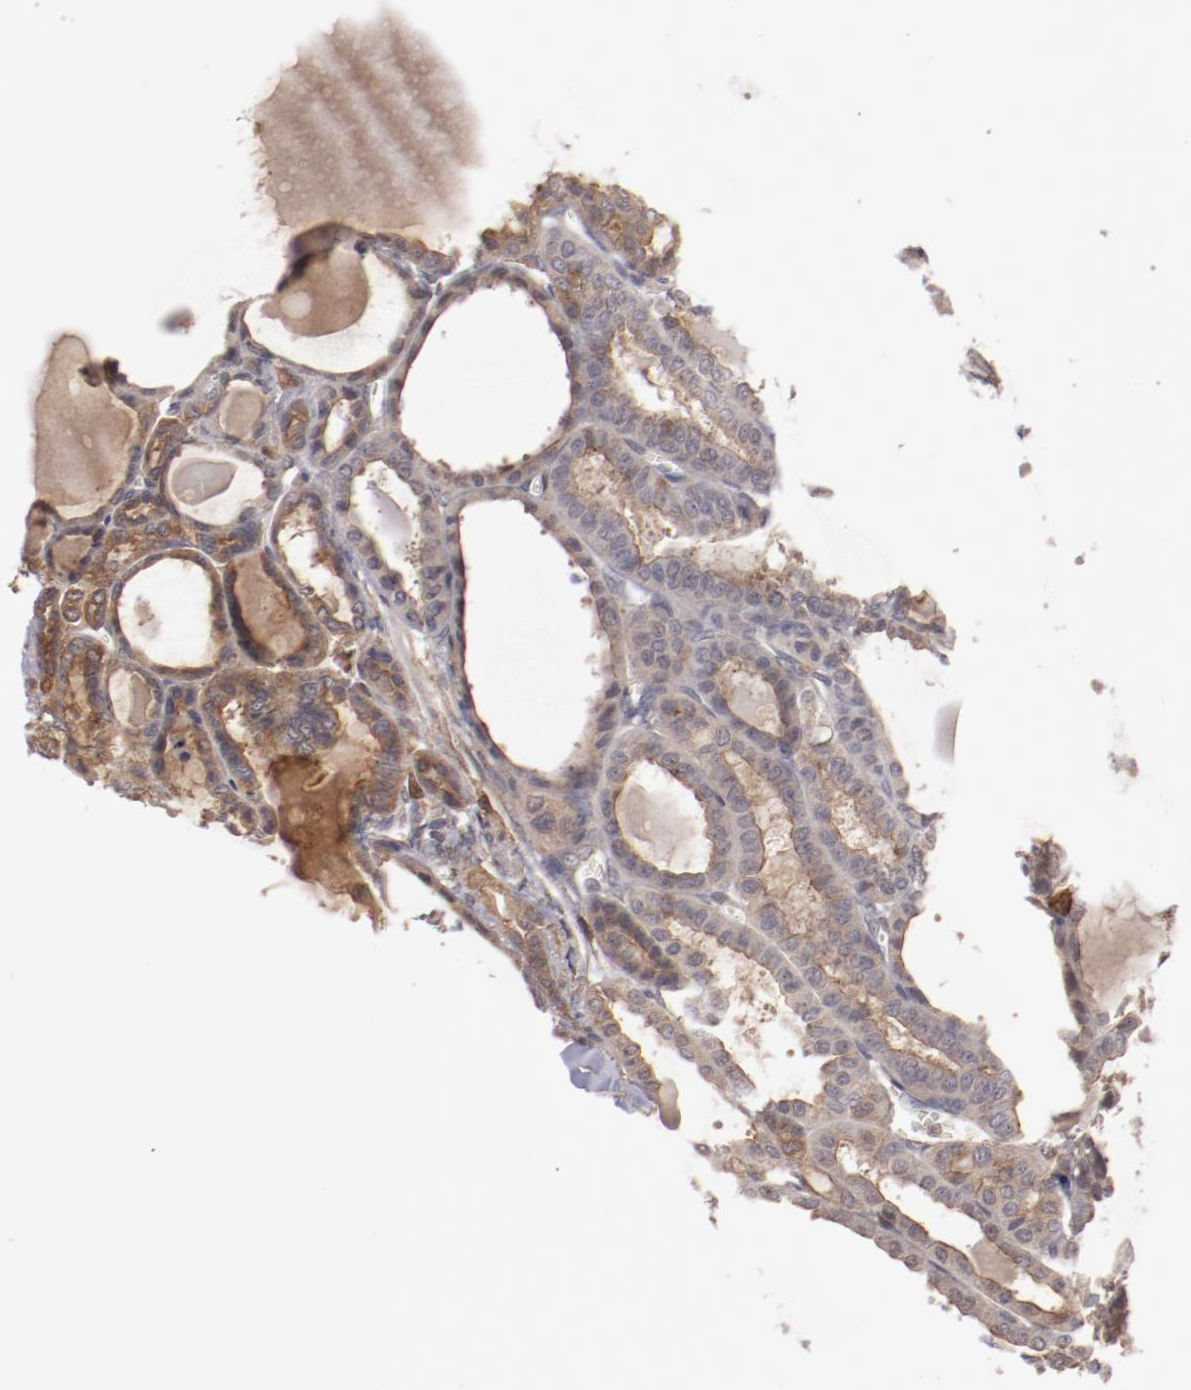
{"staining": {"intensity": "weak", "quantity": ">75%", "location": "cytoplasmic/membranous"}, "tissue": "thyroid cancer", "cell_type": "Tumor cells", "image_type": "cancer", "snomed": [{"axis": "morphology", "description": "Carcinoma, NOS"}, {"axis": "topography", "description": "Thyroid gland"}], "caption": "DAB (3,3'-diaminobenzidine) immunohistochemical staining of thyroid cancer (carcinoma) demonstrates weak cytoplasmic/membranous protein expression in approximately >75% of tumor cells.", "gene": "SERPINA7", "patient": {"sex": "female", "age": 91}}